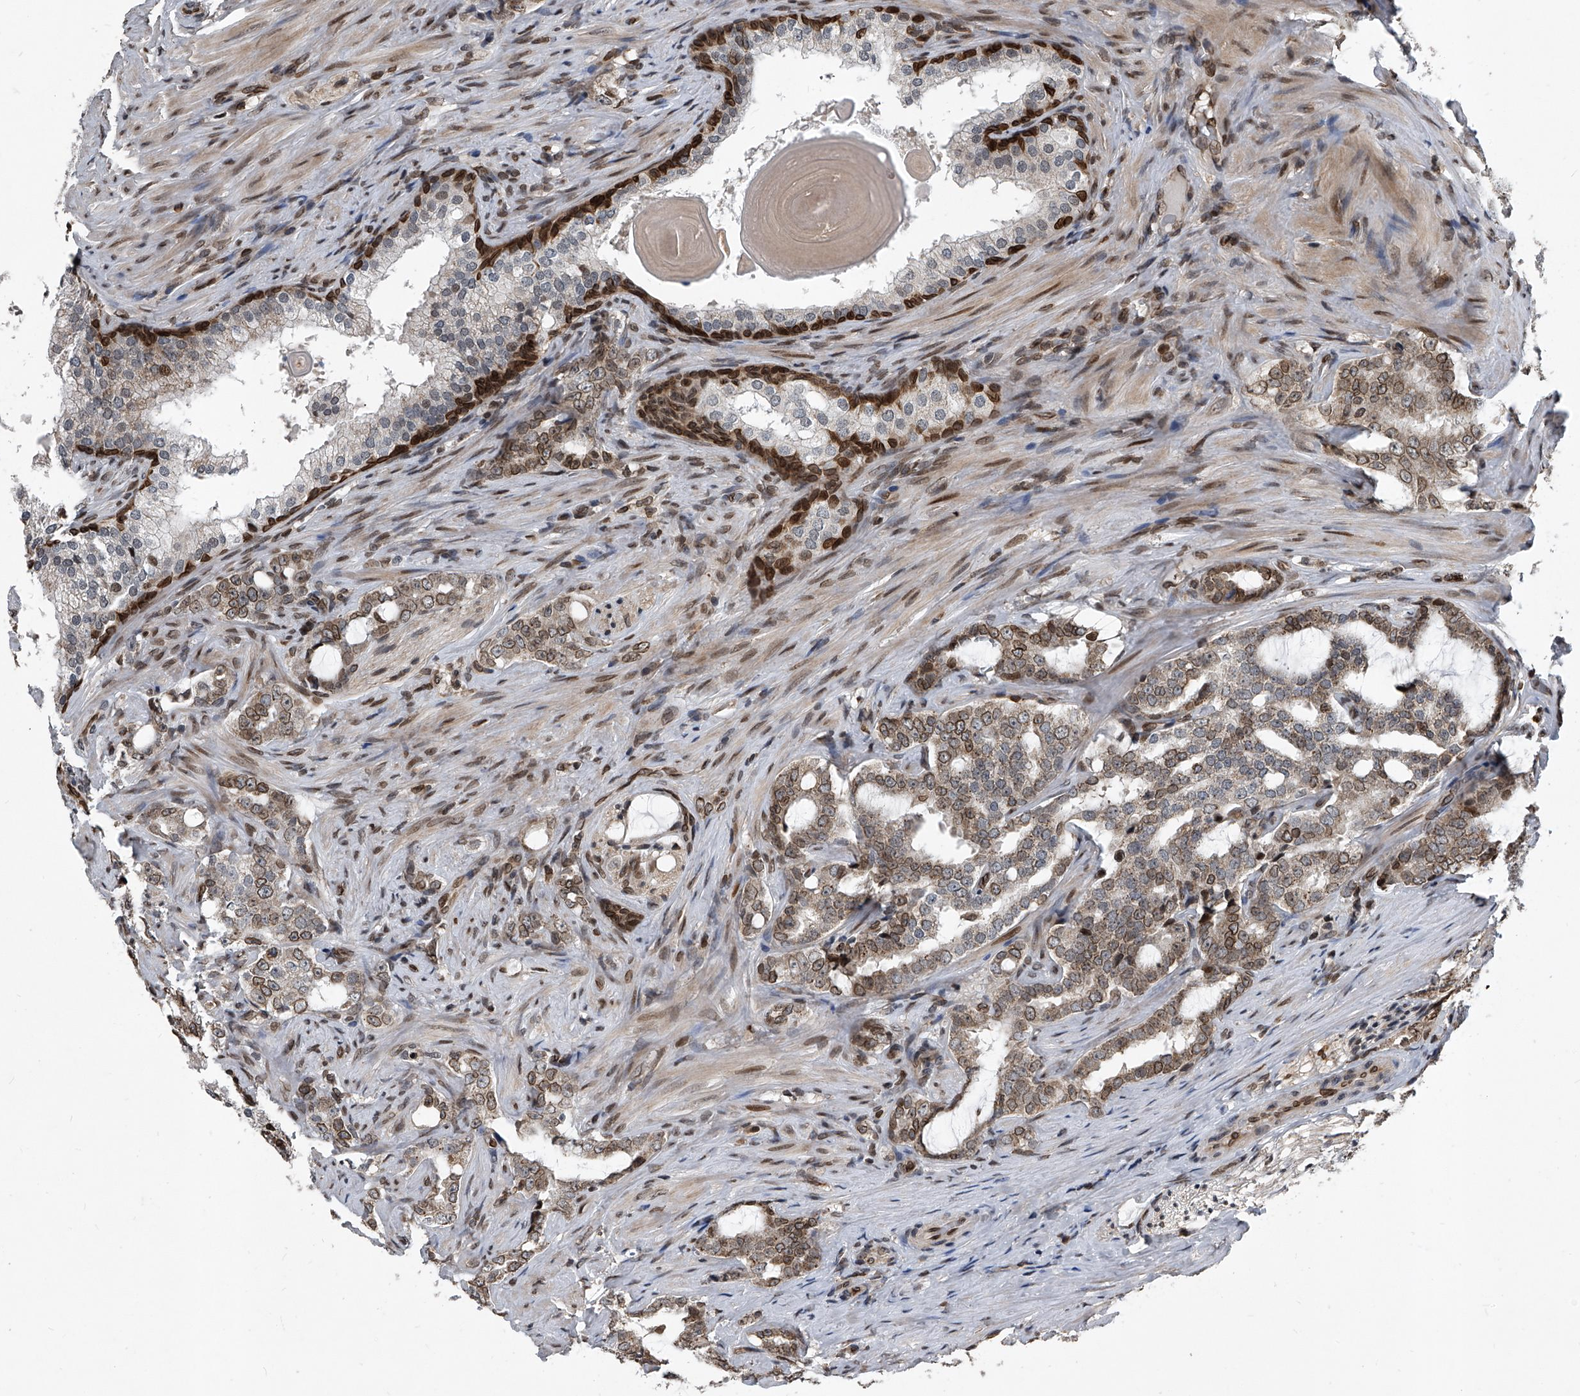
{"staining": {"intensity": "moderate", "quantity": ">75%", "location": "cytoplasmic/membranous,nuclear"}, "tissue": "prostate cancer", "cell_type": "Tumor cells", "image_type": "cancer", "snomed": [{"axis": "morphology", "description": "Adenocarcinoma, High grade"}, {"axis": "topography", "description": "Prostate"}], "caption": "Tumor cells demonstrate medium levels of moderate cytoplasmic/membranous and nuclear staining in approximately >75% of cells in high-grade adenocarcinoma (prostate).", "gene": "PHF20", "patient": {"sex": "male", "age": 64}}